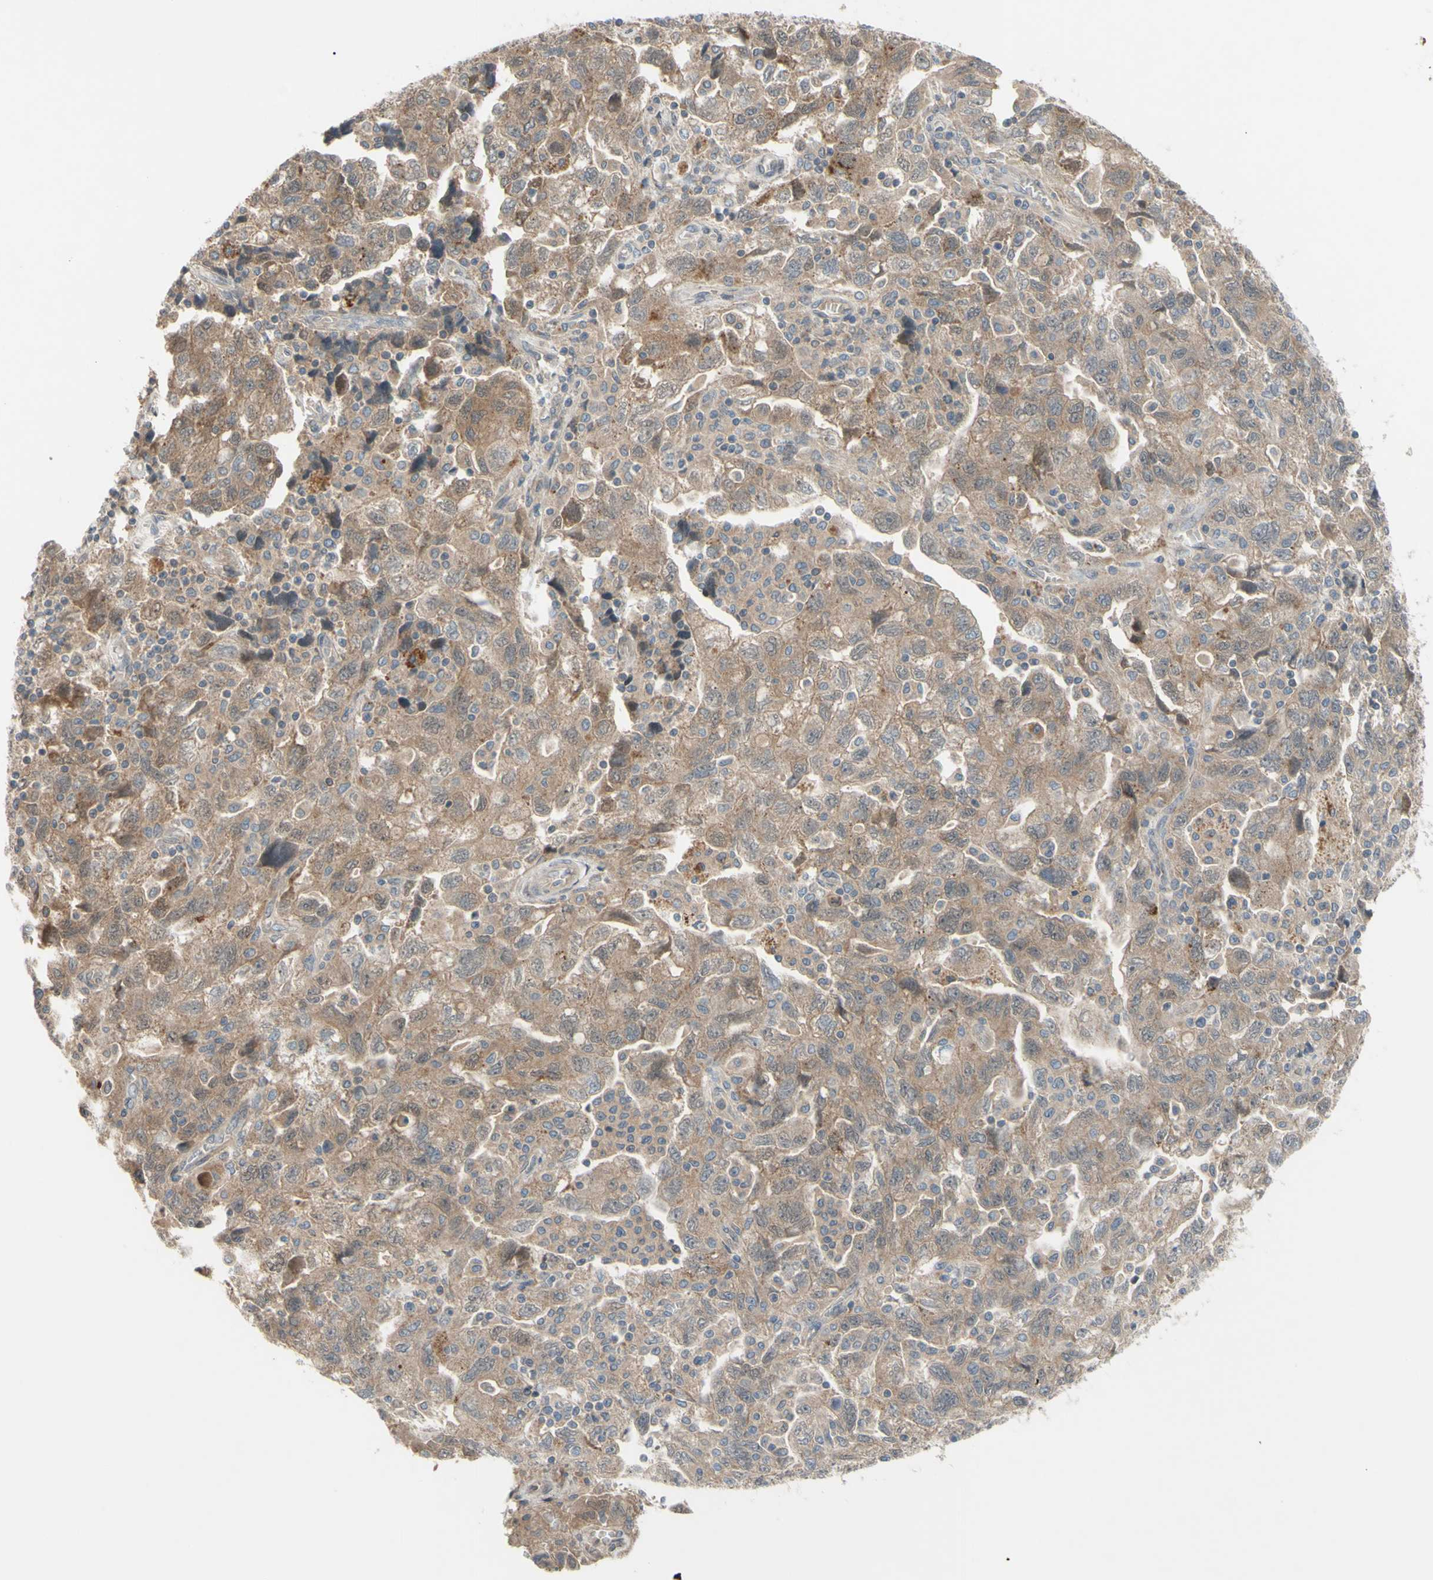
{"staining": {"intensity": "moderate", "quantity": ">75%", "location": "cytoplasmic/membranous"}, "tissue": "ovarian cancer", "cell_type": "Tumor cells", "image_type": "cancer", "snomed": [{"axis": "morphology", "description": "Carcinoma, NOS"}, {"axis": "morphology", "description": "Cystadenocarcinoma, serous, NOS"}, {"axis": "topography", "description": "Ovary"}], "caption": "IHC staining of carcinoma (ovarian), which shows medium levels of moderate cytoplasmic/membranous staining in about >75% of tumor cells indicating moderate cytoplasmic/membranous protein positivity. The staining was performed using DAB (brown) for protein detection and nuclei were counterstained in hematoxylin (blue).", "gene": "AFP", "patient": {"sex": "female", "age": 69}}